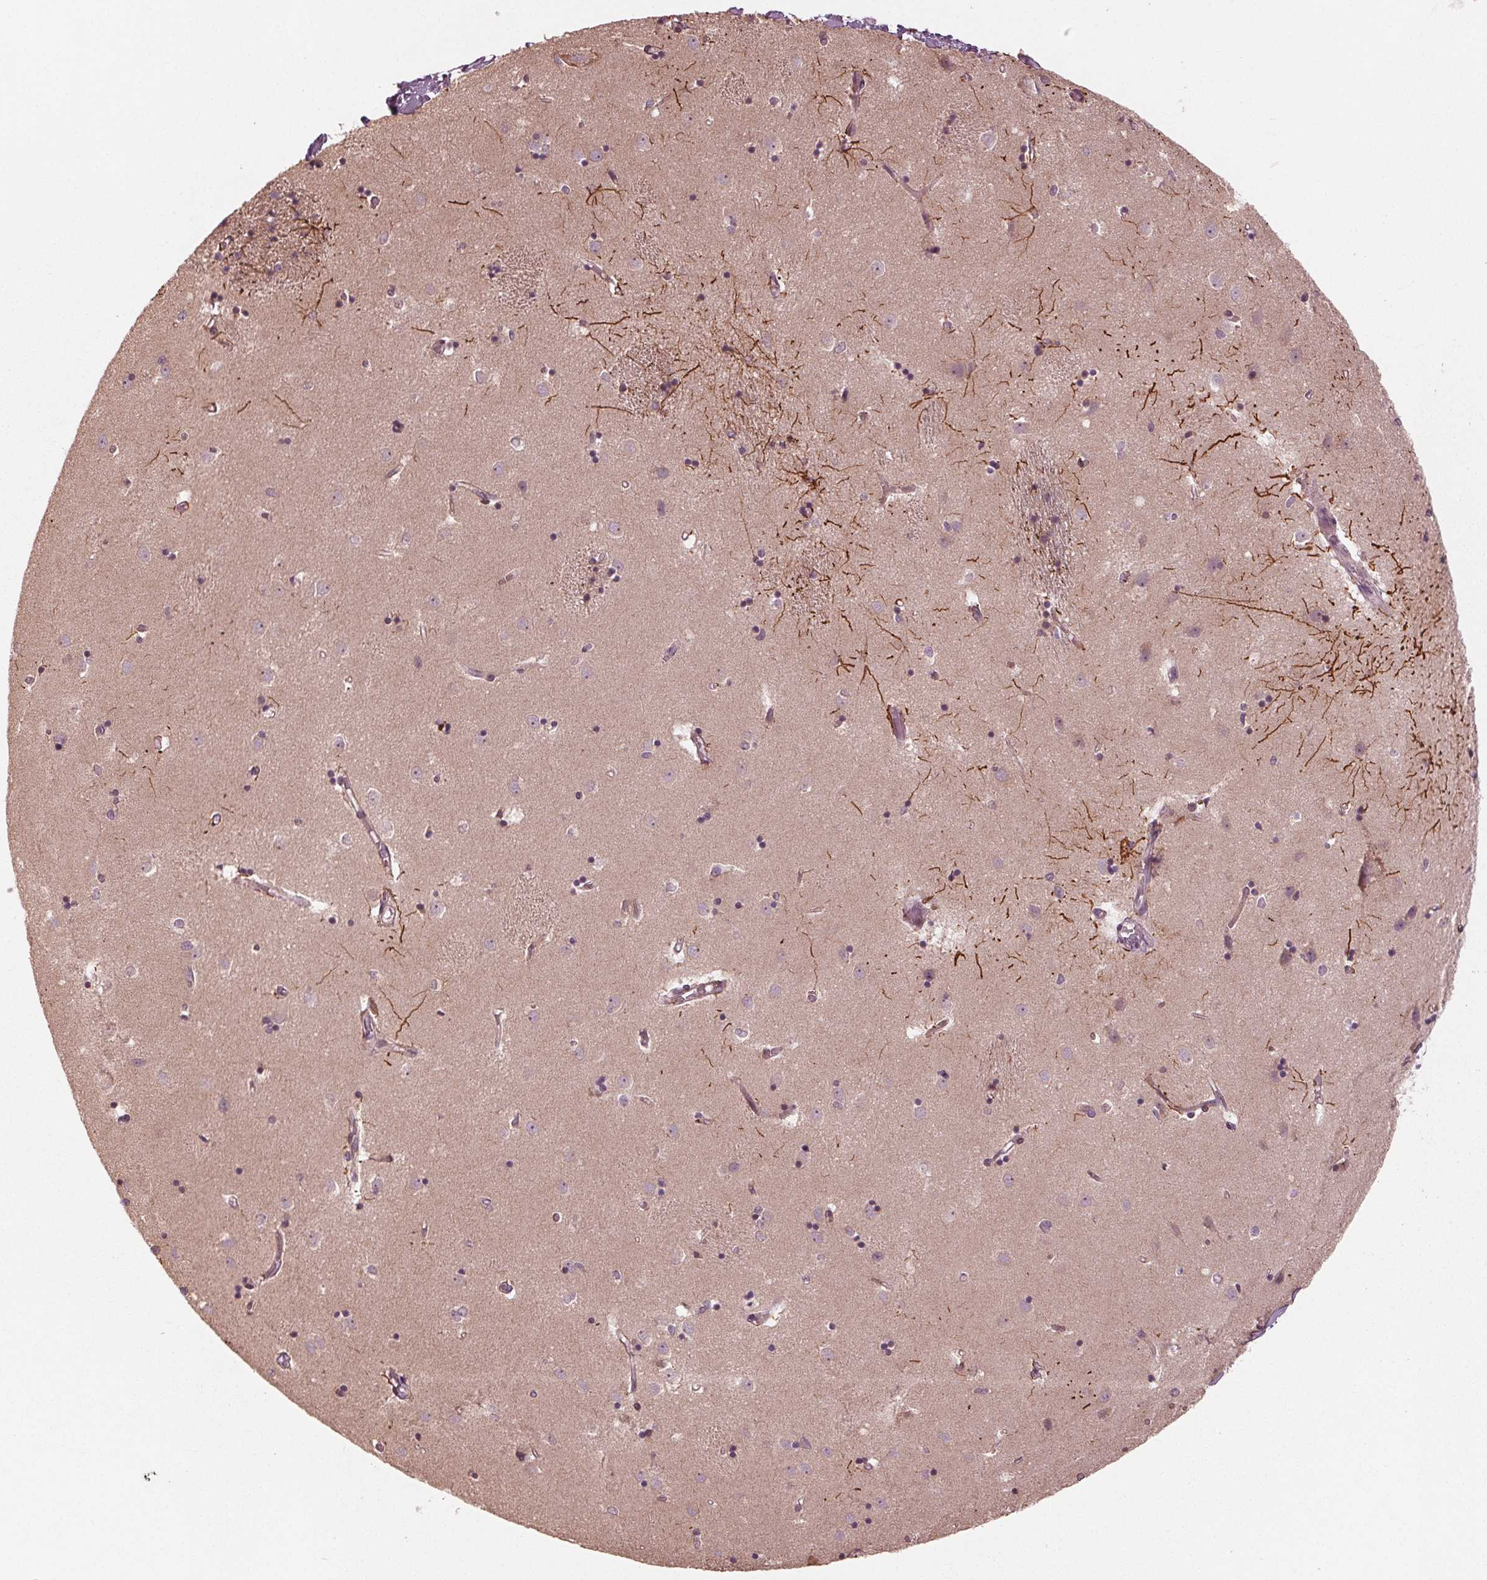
{"staining": {"intensity": "negative", "quantity": "none", "location": "none"}, "tissue": "caudate", "cell_type": "Glial cells", "image_type": "normal", "snomed": [{"axis": "morphology", "description": "Normal tissue, NOS"}, {"axis": "topography", "description": "Lateral ventricle wall"}], "caption": "Immunohistochemistry of normal human caudate exhibits no staining in glial cells. (DAB IHC, high magnification).", "gene": "CMIP", "patient": {"sex": "male", "age": 54}}